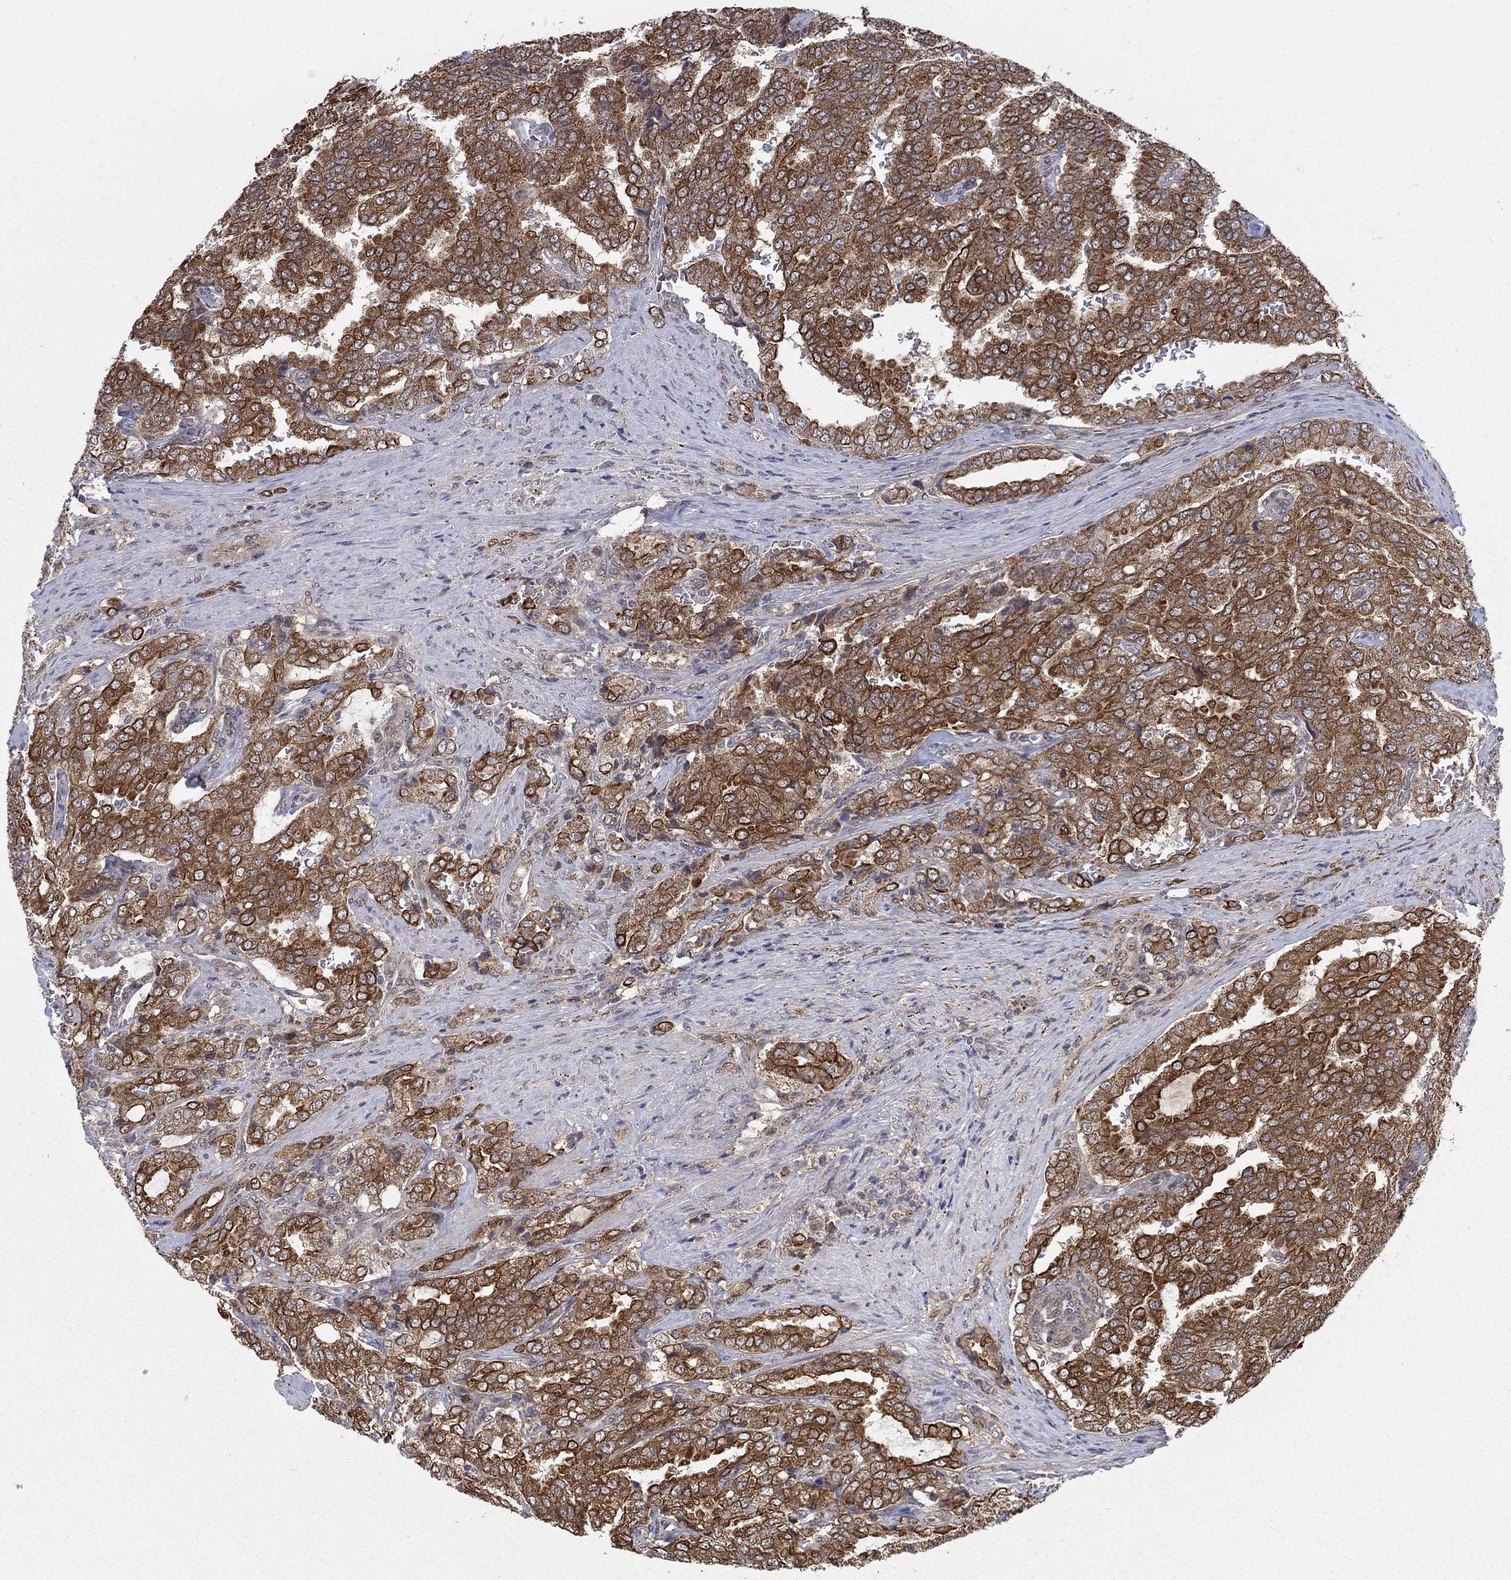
{"staining": {"intensity": "strong", "quantity": "25%-75%", "location": "cytoplasmic/membranous,nuclear"}, "tissue": "prostate cancer", "cell_type": "Tumor cells", "image_type": "cancer", "snomed": [{"axis": "morphology", "description": "Adenocarcinoma, NOS"}, {"axis": "topography", "description": "Prostate"}], "caption": "Tumor cells show strong cytoplasmic/membranous and nuclear staining in about 25%-75% of cells in prostate adenocarcinoma.", "gene": "SH3RF1", "patient": {"sex": "male", "age": 65}}